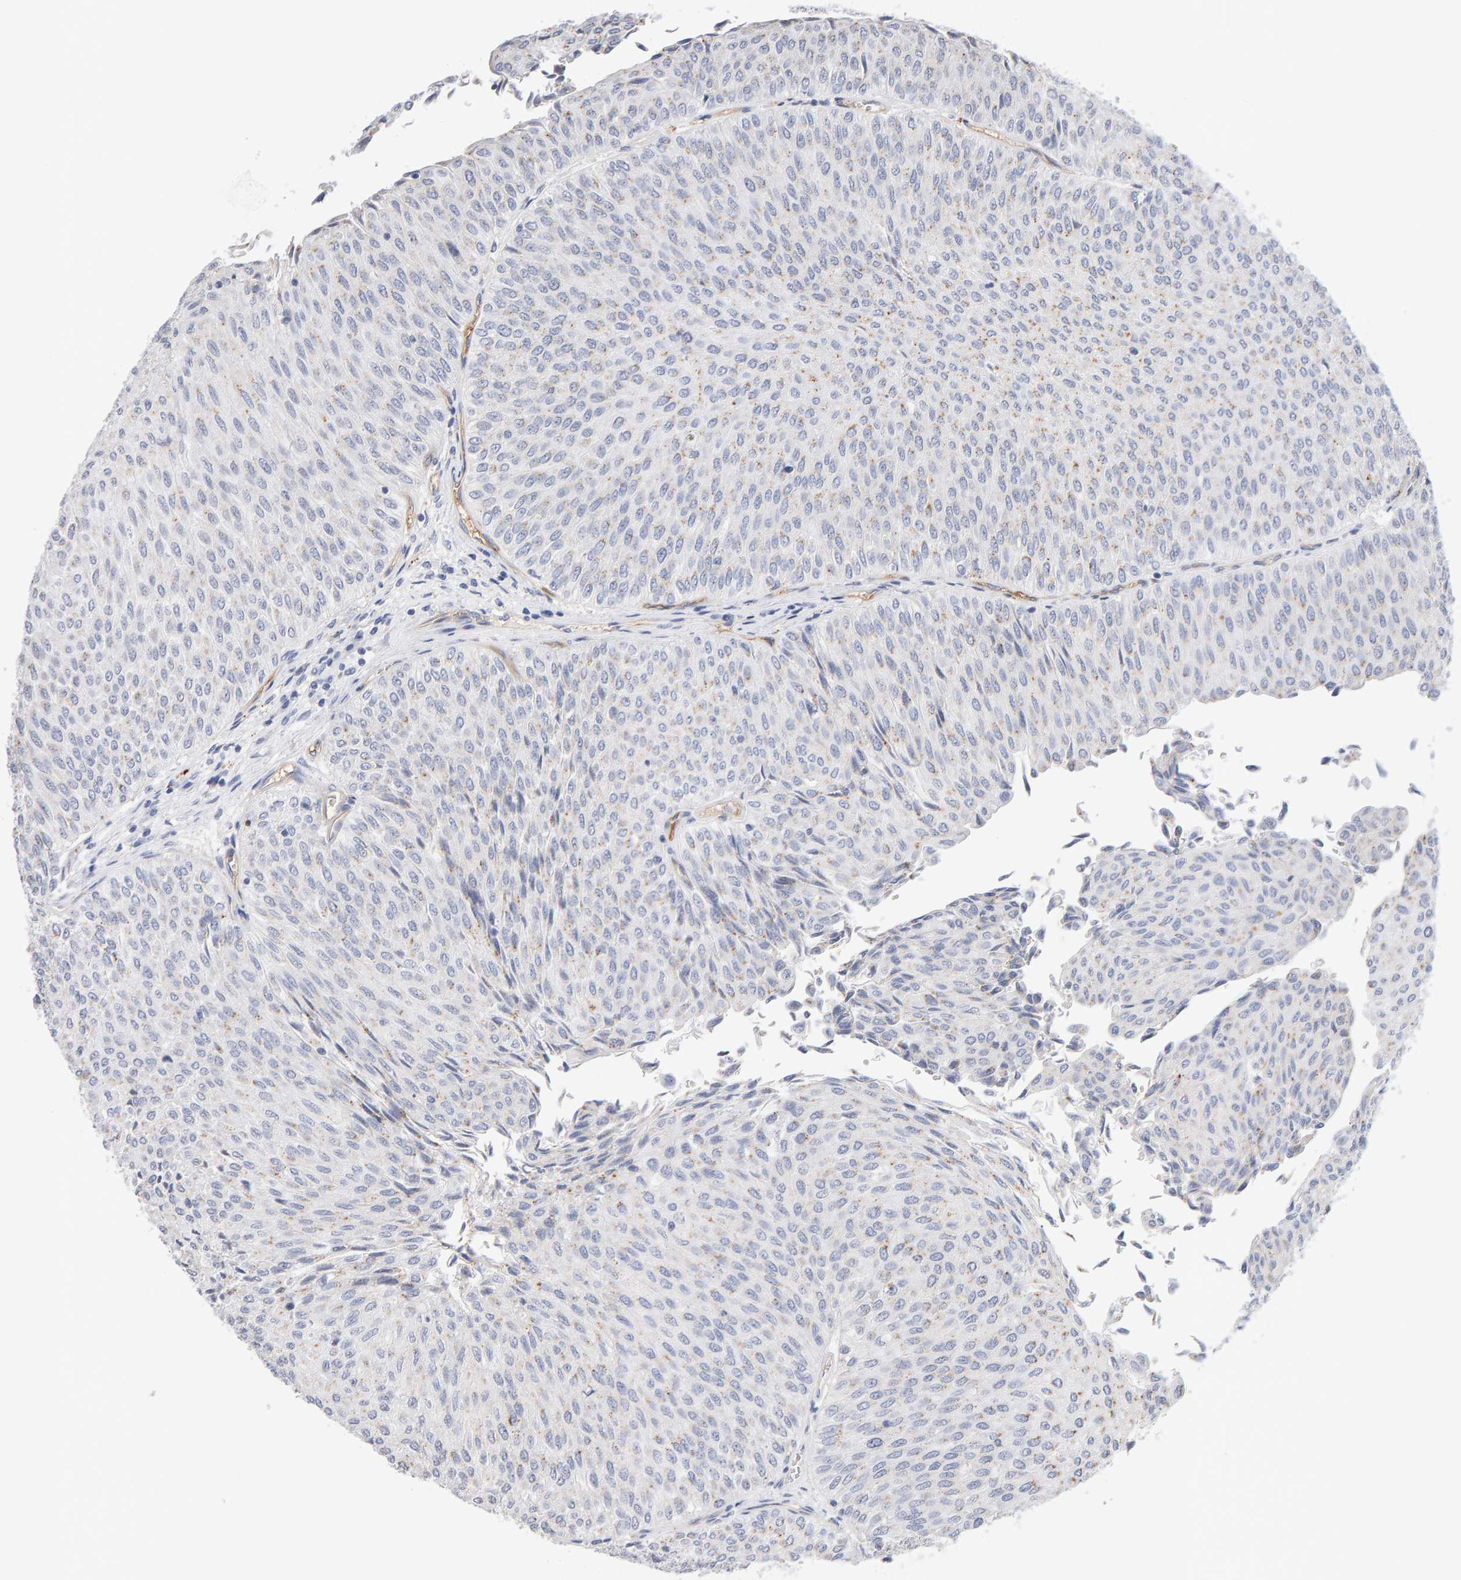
{"staining": {"intensity": "weak", "quantity": "<25%", "location": "cytoplasmic/membranous"}, "tissue": "urothelial cancer", "cell_type": "Tumor cells", "image_type": "cancer", "snomed": [{"axis": "morphology", "description": "Urothelial carcinoma, Low grade"}, {"axis": "topography", "description": "Urinary bladder"}], "caption": "Tumor cells are negative for protein expression in human urothelial cancer. (DAB immunohistochemistry, high magnification).", "gene": "METRNL", "patient": {"sex": "male", "age": 78}}